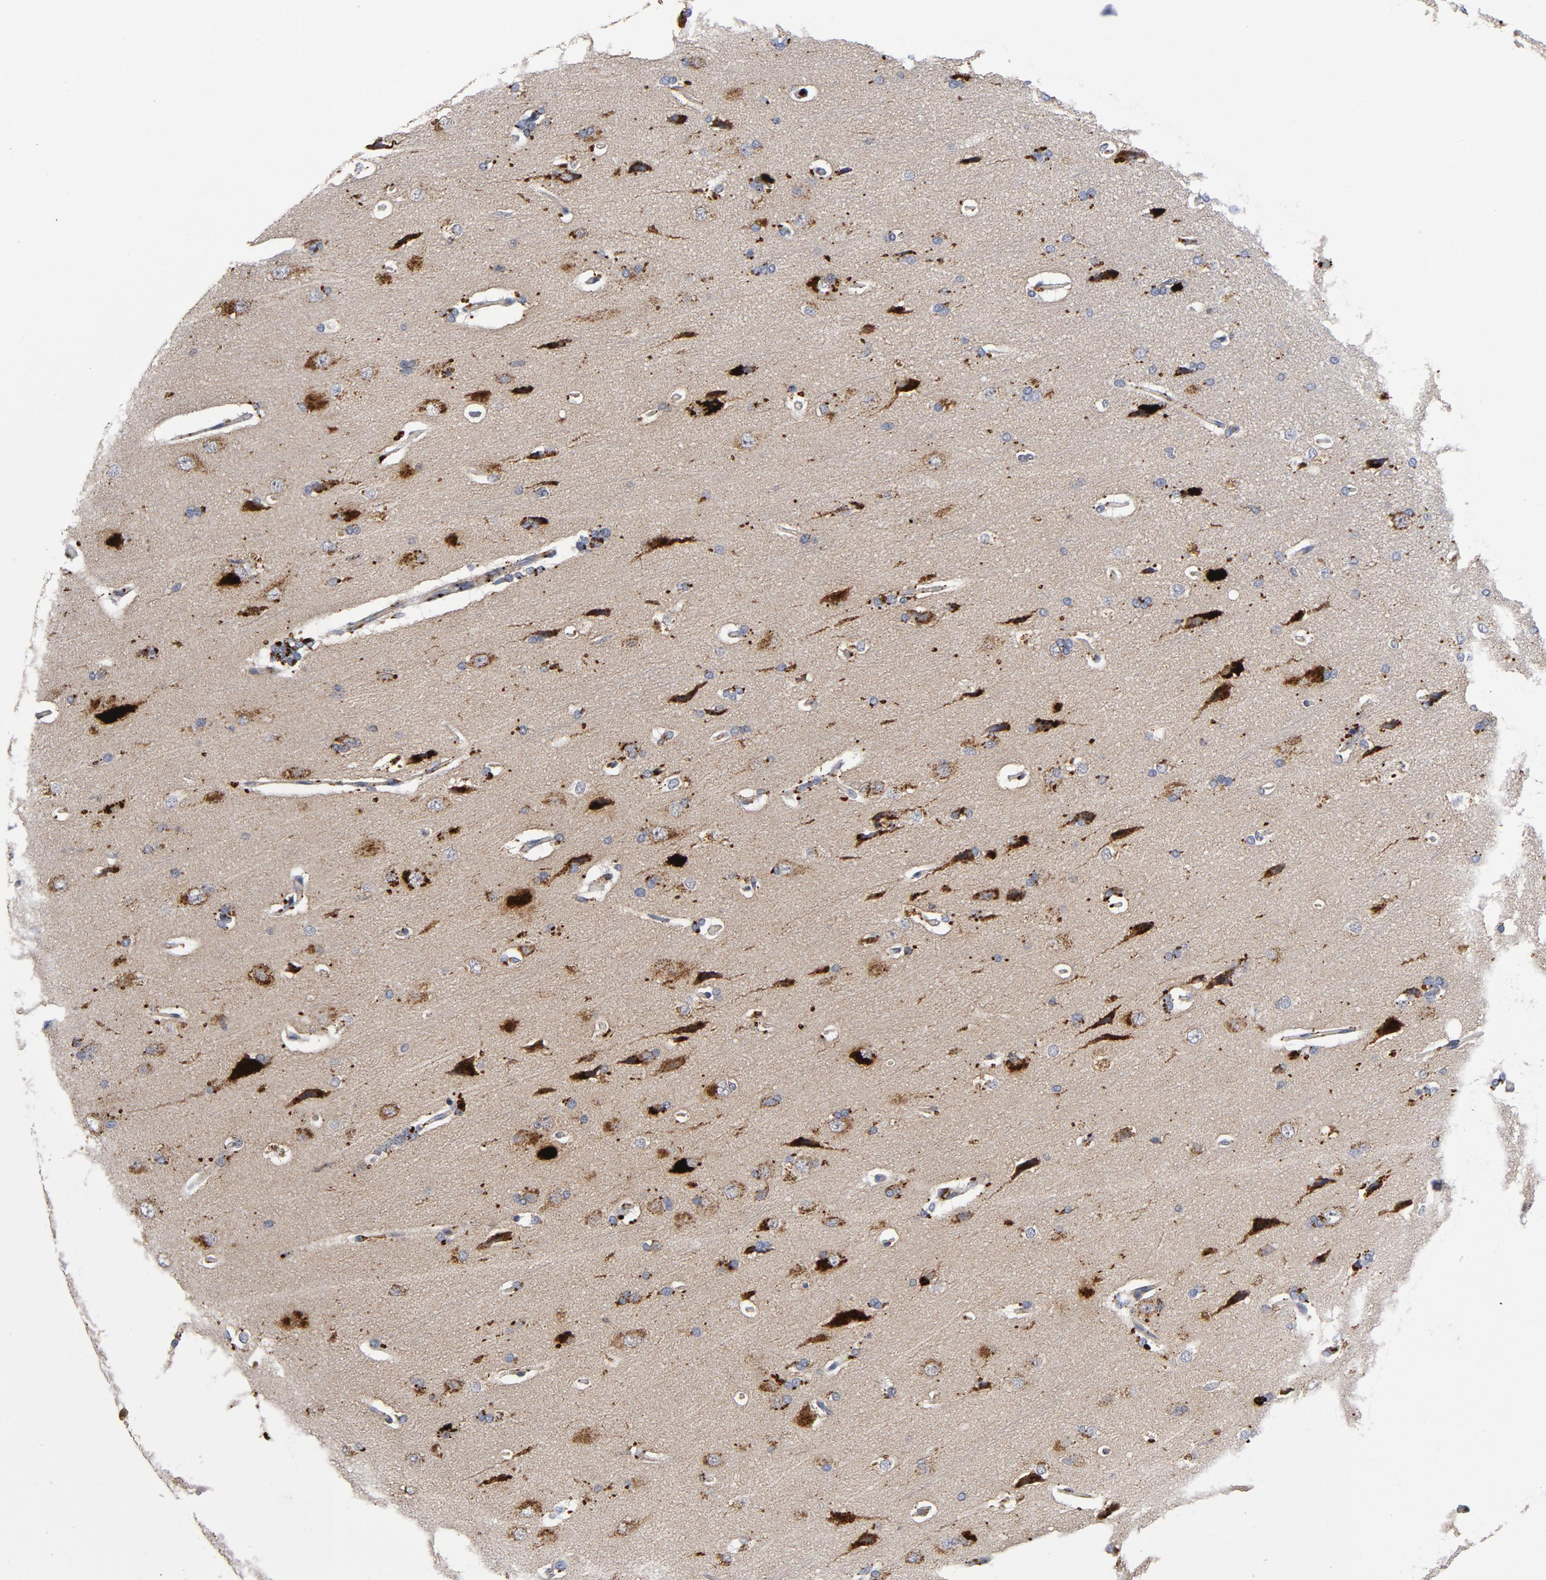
{"staining": {"intensity": "strong", "quantity": ">75%", "location": "cytoplasmic/membranous"}, "tissue": "cerebral cortex", "cell_type": "Endothelial cells", "image_type": "normal", "snomed": [{"axis": "morphology", "description": "Normal tissue, NOS"}, {"axis": "topography", "description": "Cerebral cortex"}], "caption": "IHC micrograph of unremarkable cerebral cortex stained for a protein (brown), which displays high levels of strong cytoplasmic/membranous positivity in about >75% of endothelial cells.", "gene": "AKT2", "patient": {"sex": "male", "age": 62}}